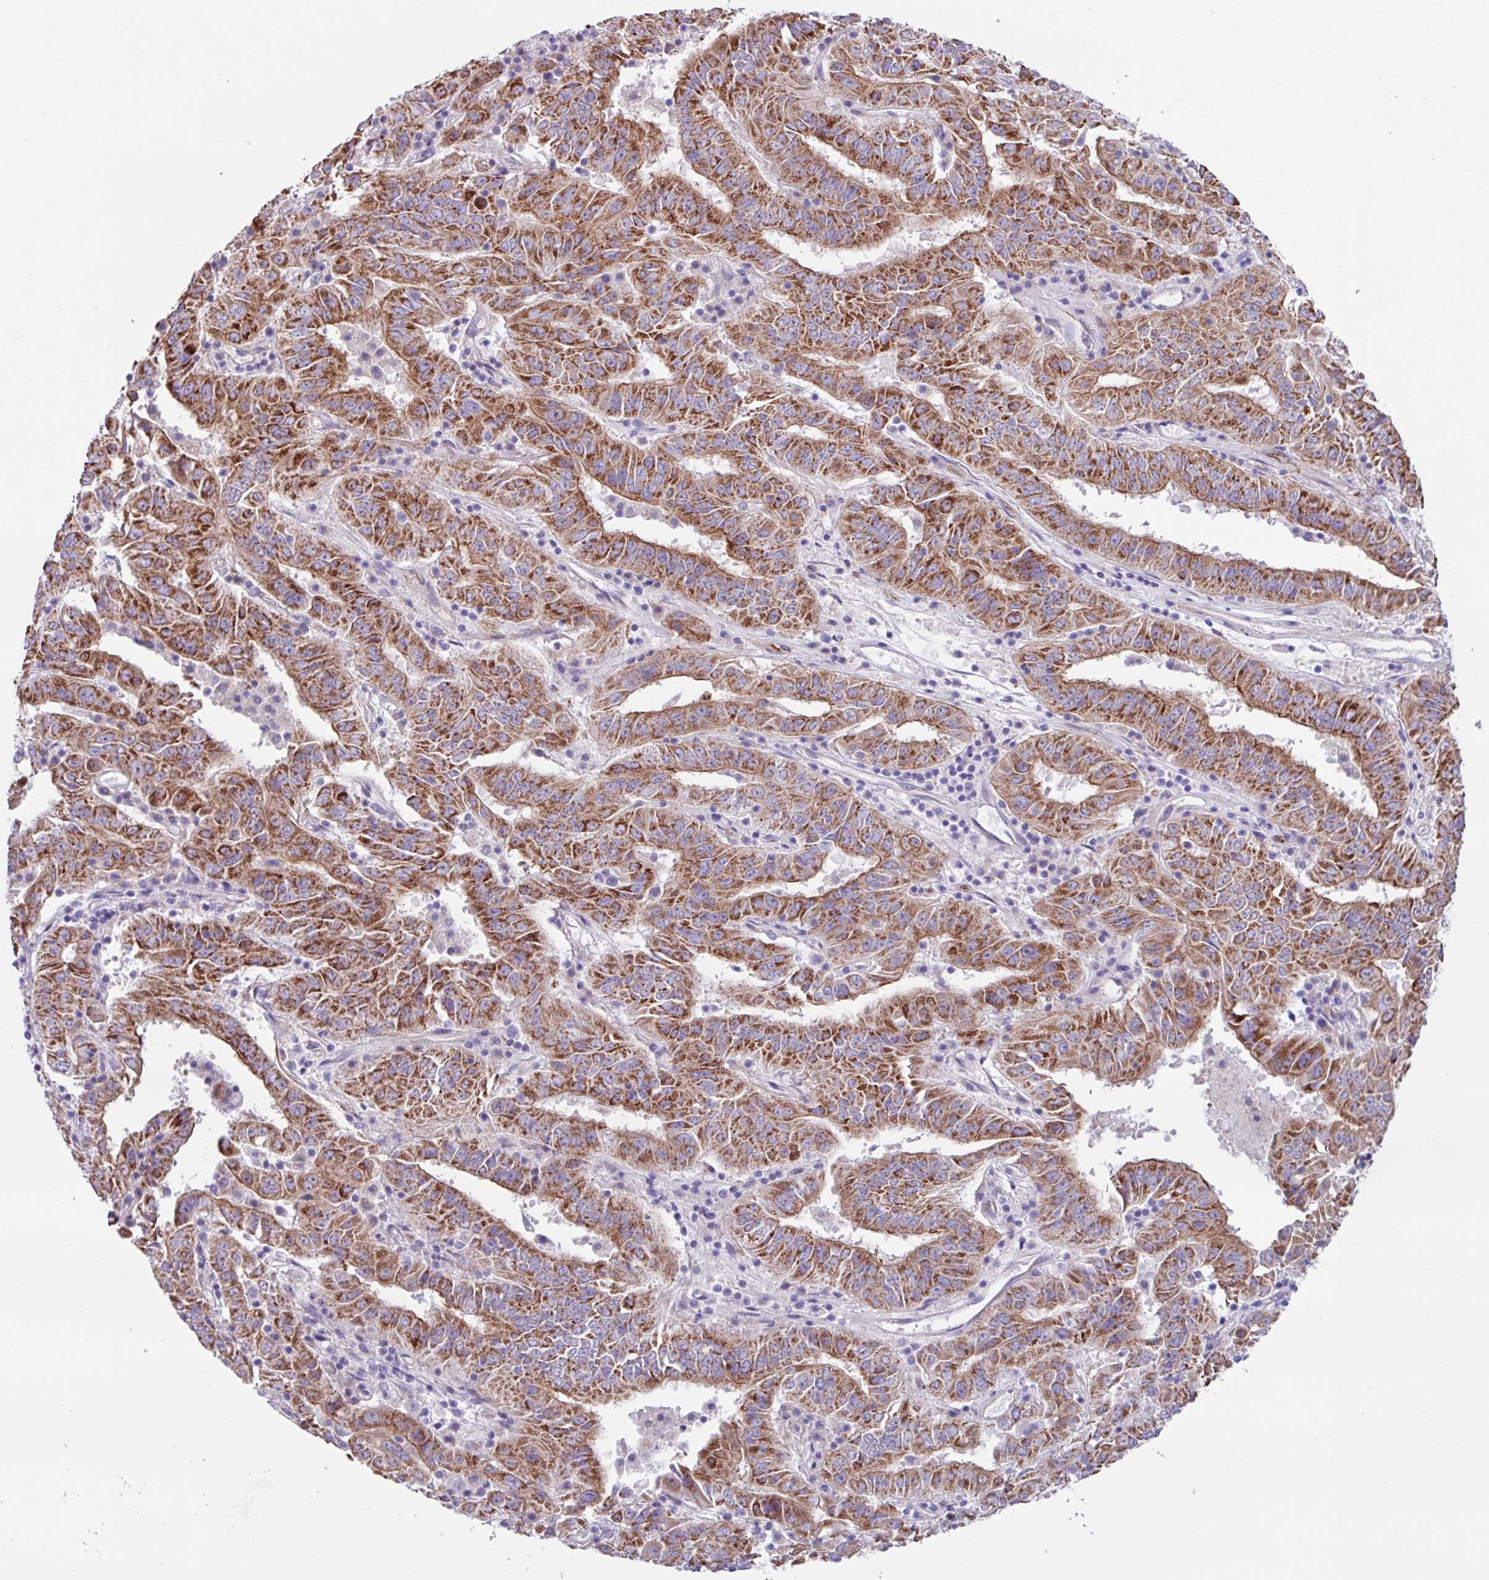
{"staining": {"intensity": "strong", "quantity": ">75%", "location": "cytoplasmic/membranous"}, "tissue": "pancreatic cancer", "cell_type": "Tumor cells", "image_type": "cancer", "snomed": [{"axis": "morphology", "description": "Adenocarcinoma, NOS"}, {"axis": "topography", "description": "Pancreas"}], "caption": "Immunohistochemistry (IHC) micrograph of neoplastic tissue: pancreatic adenocarcinoma stained using IHC displays high levels of strong protein expression localized specifically in the cytoplasmic/membranous of tumor cells, appearing as a cytoplasmic/membranous brown color.", "gene": "OTULIN", "patient": {"sex": "male", "age": 63}}